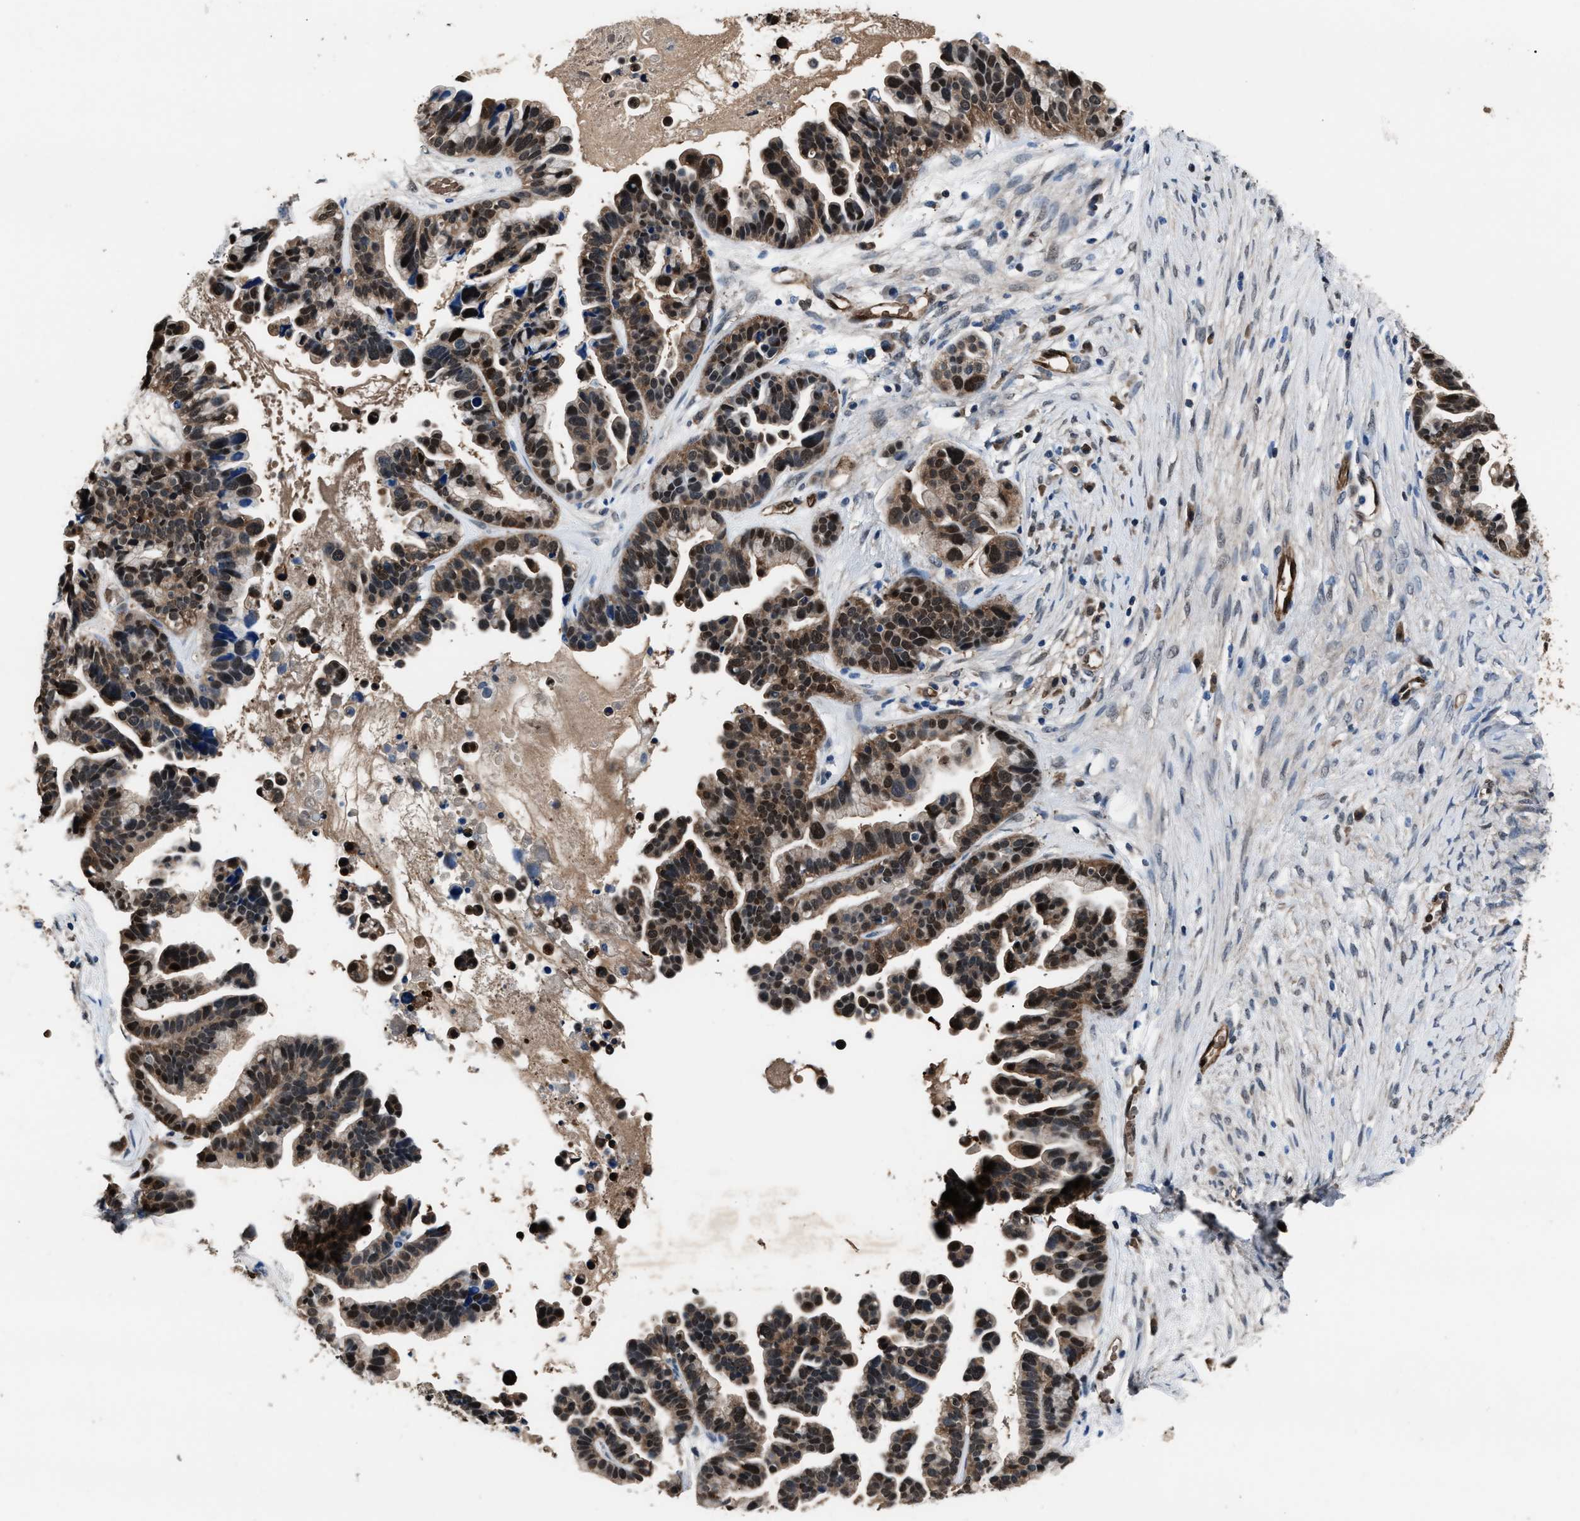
{"staining": {"intensity": "strong", "quantity": "25%-75%", "location": "cytoplasmic/membranous,nuclear"}, "tissue": "ovarian cancer", "cell_type": "Tumor cells", "image_type": "cancer", "snomed": [{"axis": "morphology", "description": "Cystadenocarcinoma, serous, NOS"}, {"axis": "topography", "description": "Ovary"}], "caption": "Immunohistochemistry of ovarian serous cystadenocarcinoma exhibits high levels of strong cytoplasmic/membranous and nuclear expression in about 25%-75% of tumor cells. (Brightfield microscopy of DAB IHC at high magnification).", "gene": "PPA1", "patient": {"sex": "female", "age": 56}}